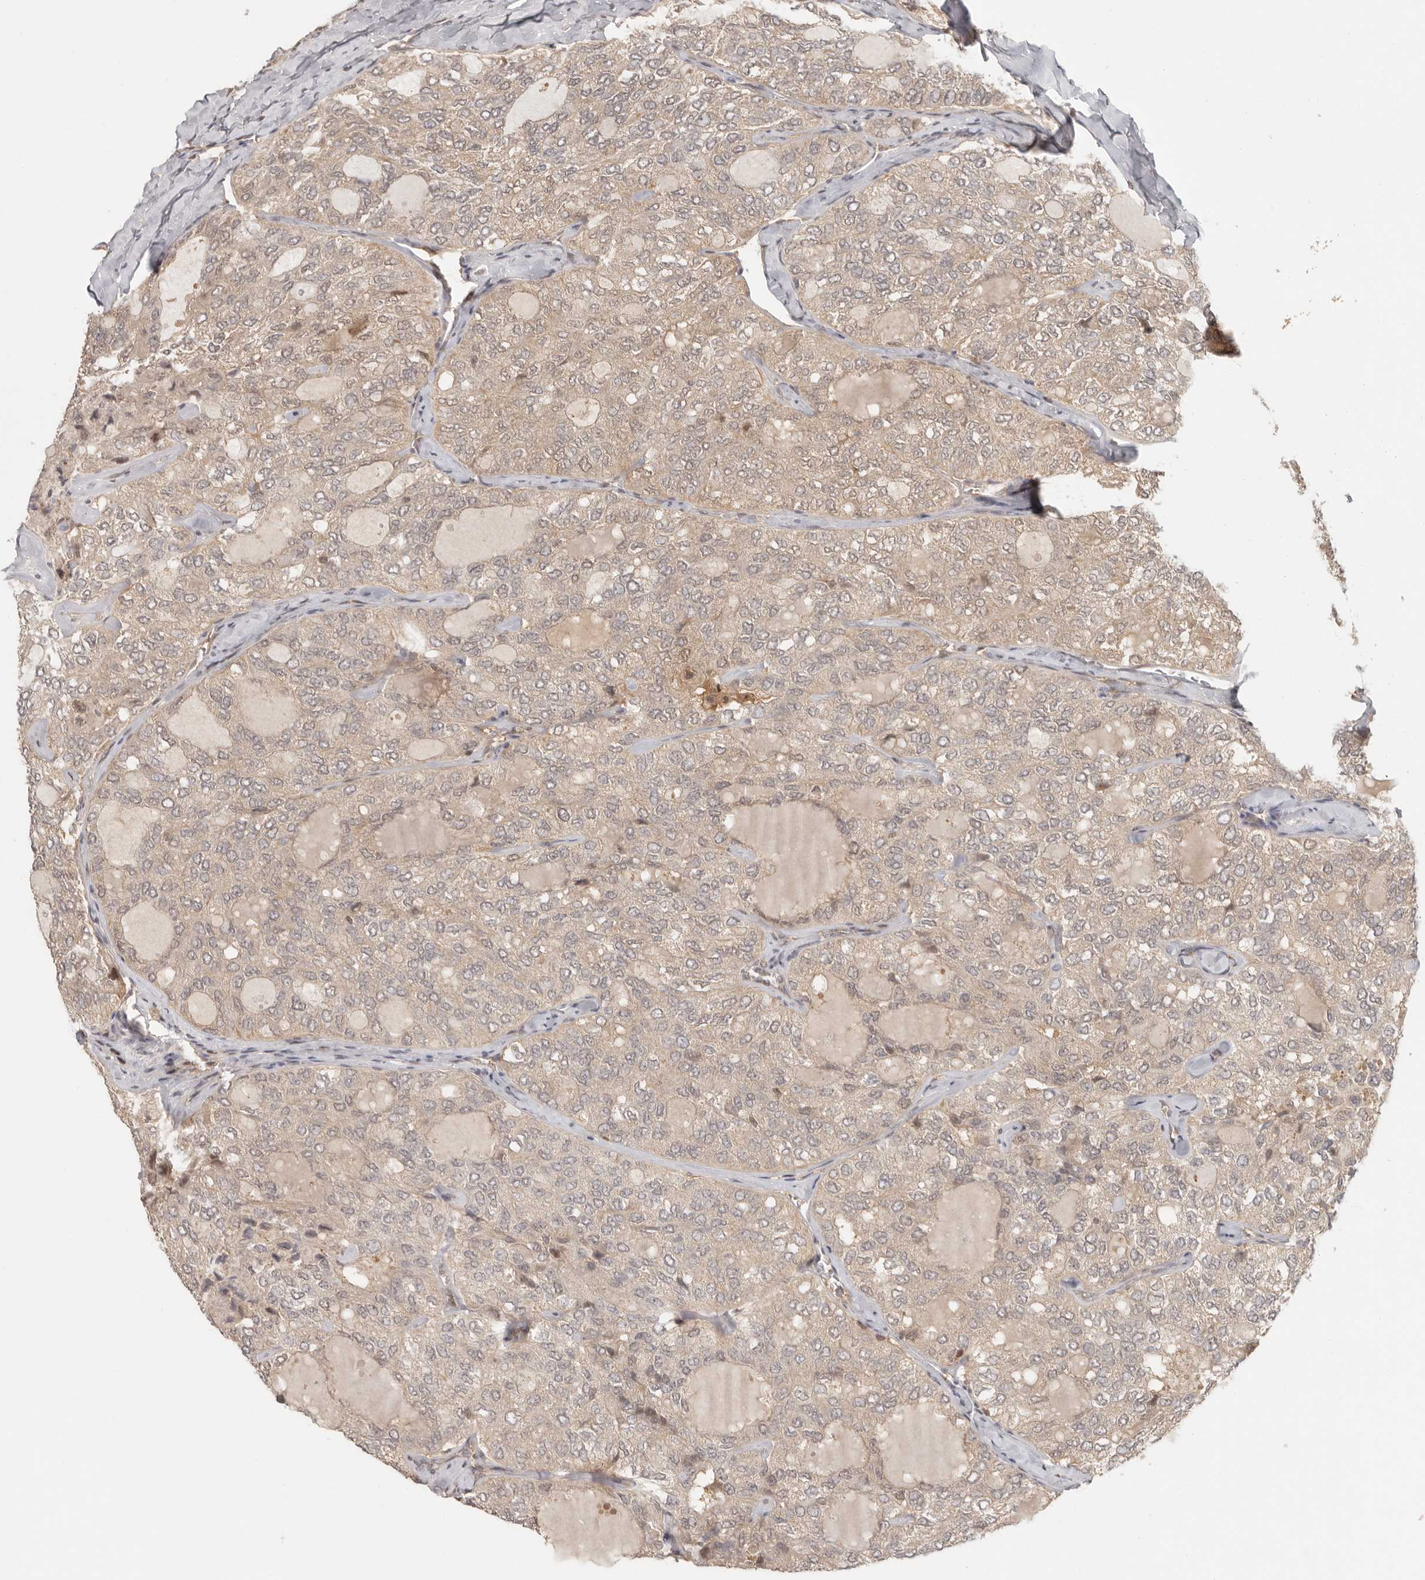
{"staining": {"intensity": "weak", "quantity": "25%-75%", "location": "cytoplasmic/membranous"}, "tissue": "thyroid cancer", "cell_type": "Tumor cells", "image_type": "cancer", "snomed": [{"axis": "morphology", "description": "Follicular adenoma carcinoma, NOS"}, {"axis": "topography", "description": "Thyroid gland"}], "caption": "Thyroid cancer was stained to show a protein in brown. There is low levels of weak cytoplasmic/membranous expression in approximately 25%-75% of tumor cells.", "gene": "PSMA5", "patient": {"sex": "male", "age": 75}}